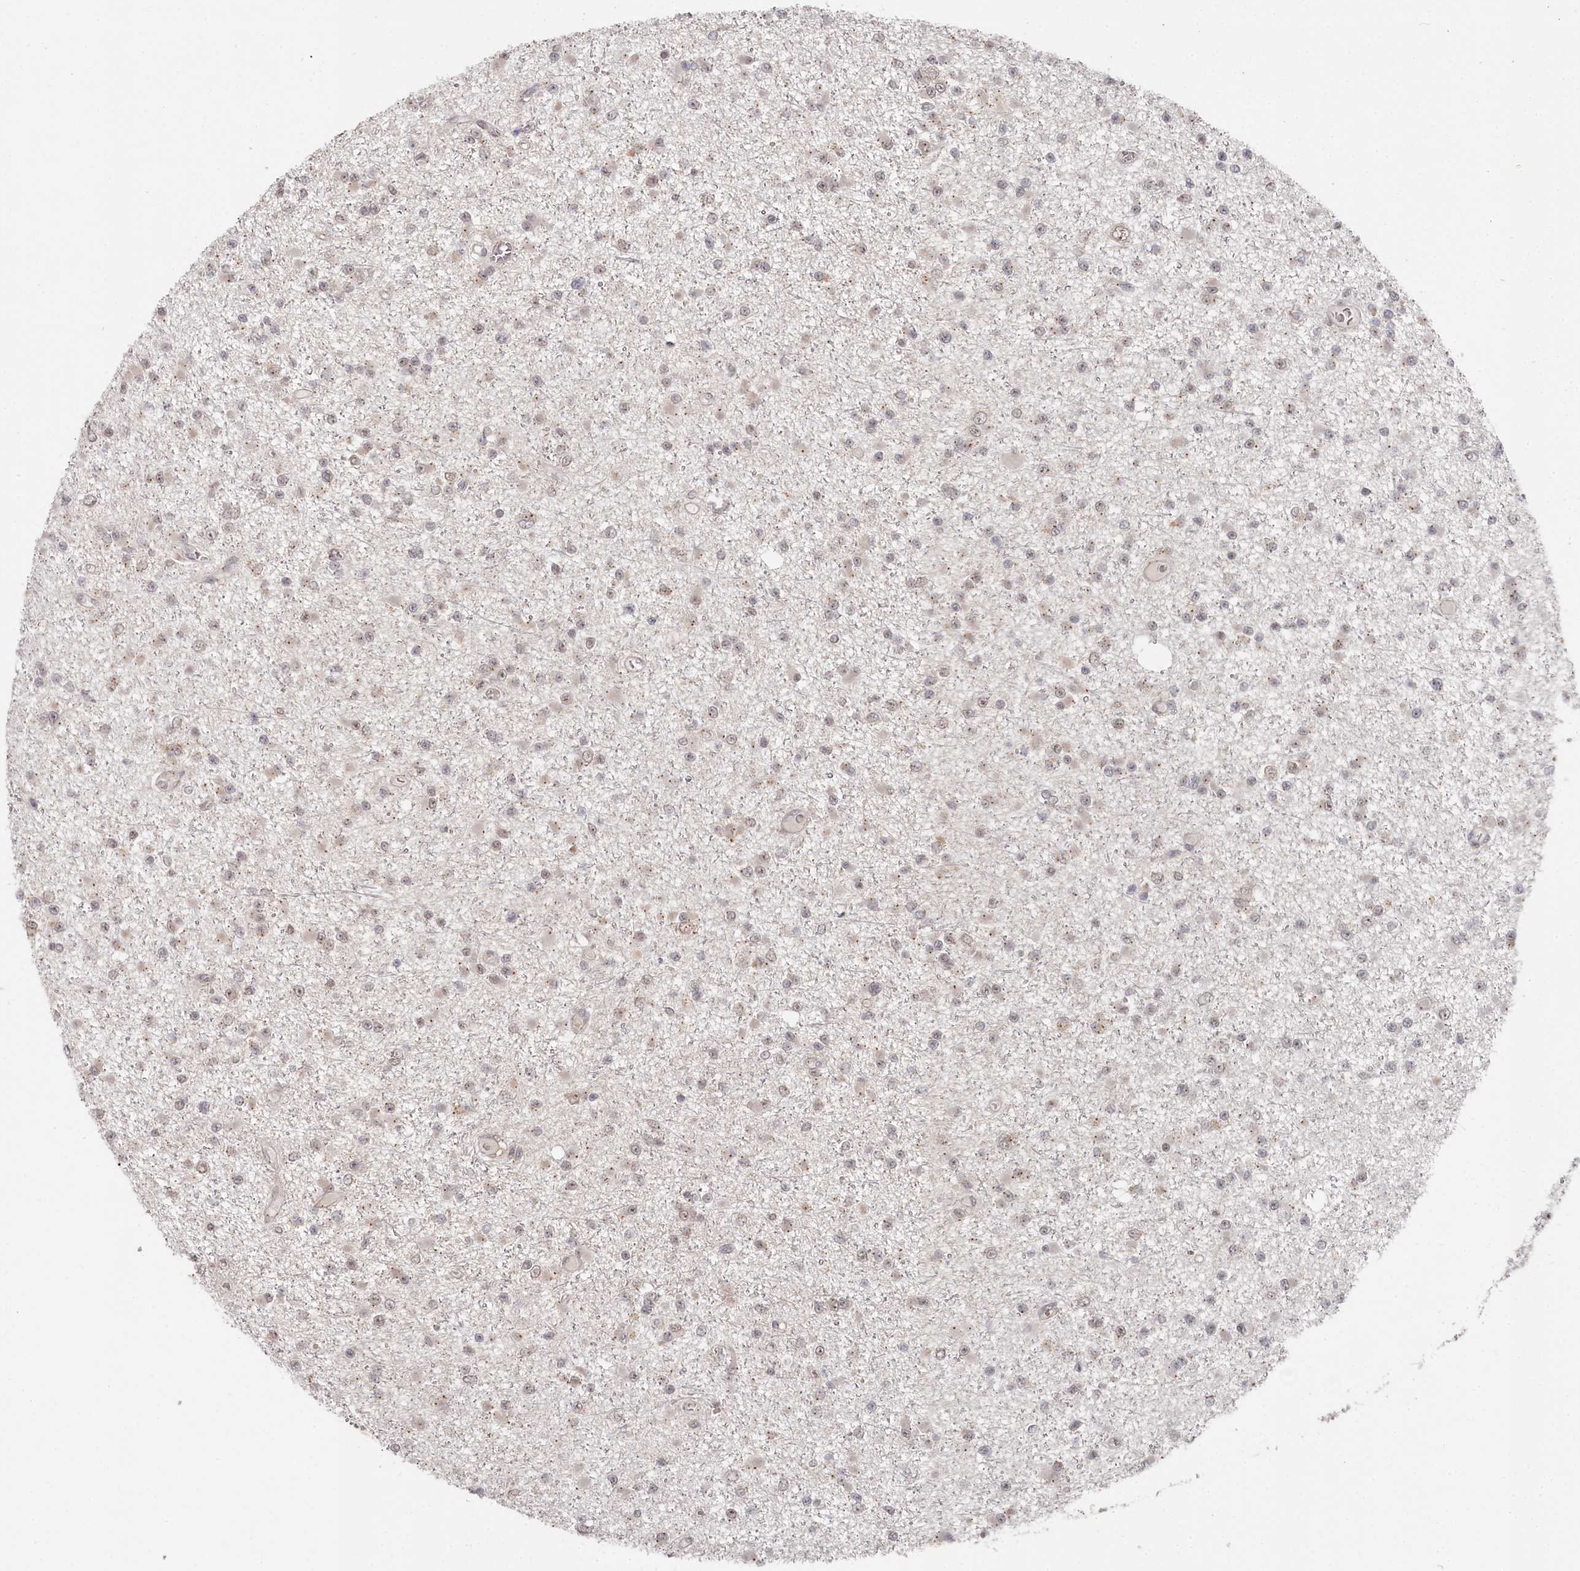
{"staining": {"intensity": "weak", "quantity": "<25%", "location": "nuclear"}, "tissue": "glioma", "cell_type": "Tumor cells", "image_type": "cancer", "snomed": [{"axis": "morphology", "description": "Glioma, malignant, Low grade"}, {"axis": "topography", "description": "Brain"}], "caption": "Immunohistochemistry (IHC) photomicrograph of neoplastic tissue: human malignant low-grade glioma stained with DAB (3,3'-diaminobenzidine) displays no significant protein staining in tumor cells.", "gene": "EXOSC1", "patient": {"sex": "female", "age": 22}}